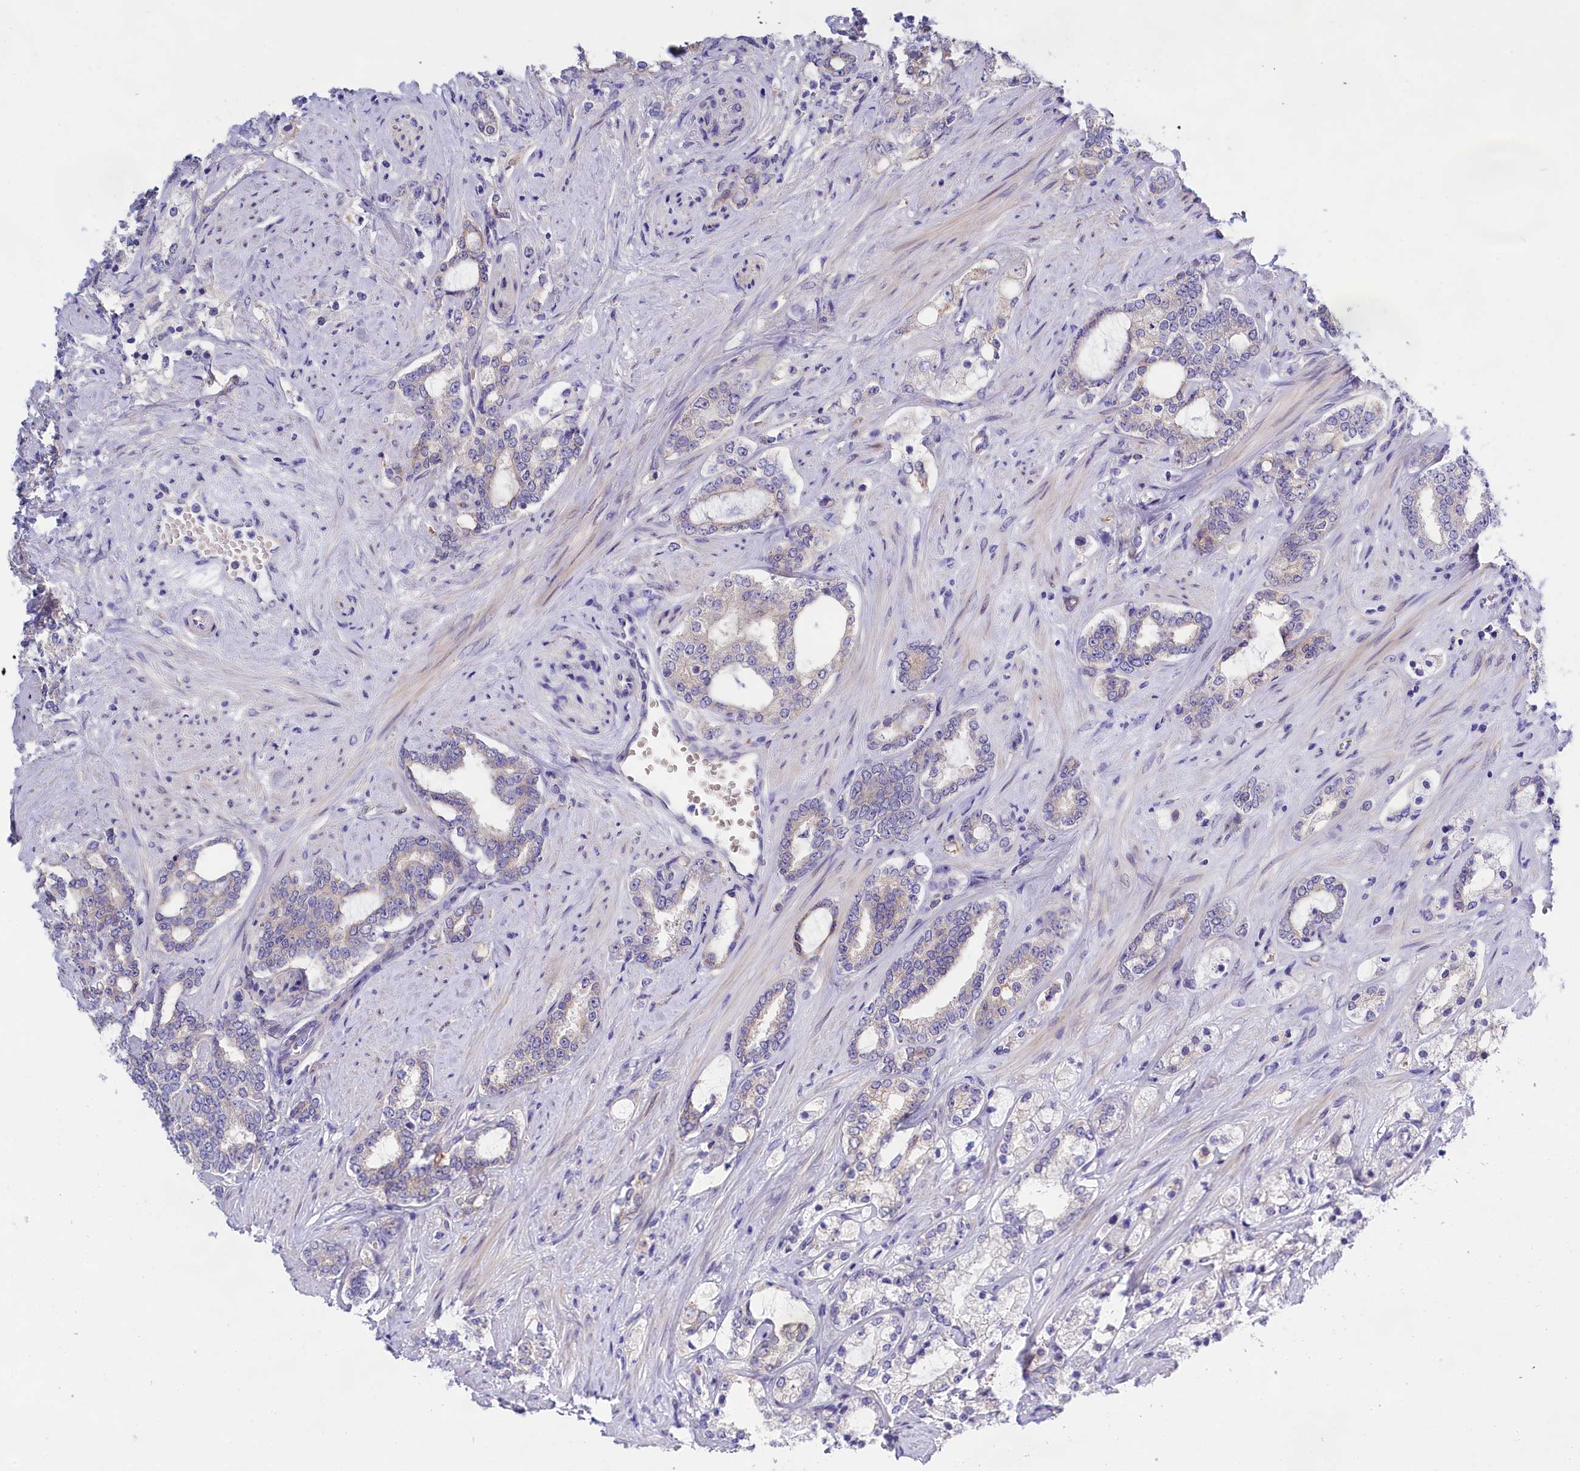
{"staining": {"intensity": "moderate", "quantity": "25%-75%", "location": "cytoplasmic/membranous"}, "tissue": "prostate cancer", "cell_type": "Tumor cells", "image_type": "cancer", "snomed": [{"axis": "morphology", "description": "Adenocarcinoma, High grade"}, {"axis": "topography", "description": "Prostate"}], "caption": "Moderate cytoplasmic/membranous expression for a protein is seen in approximately 25%-75% of tumor cells of high-grade adenocarcinoma (prostate) using IHC.", "gene": "PPP1R13L", "patient": {"sex": "male", "age": 64}}